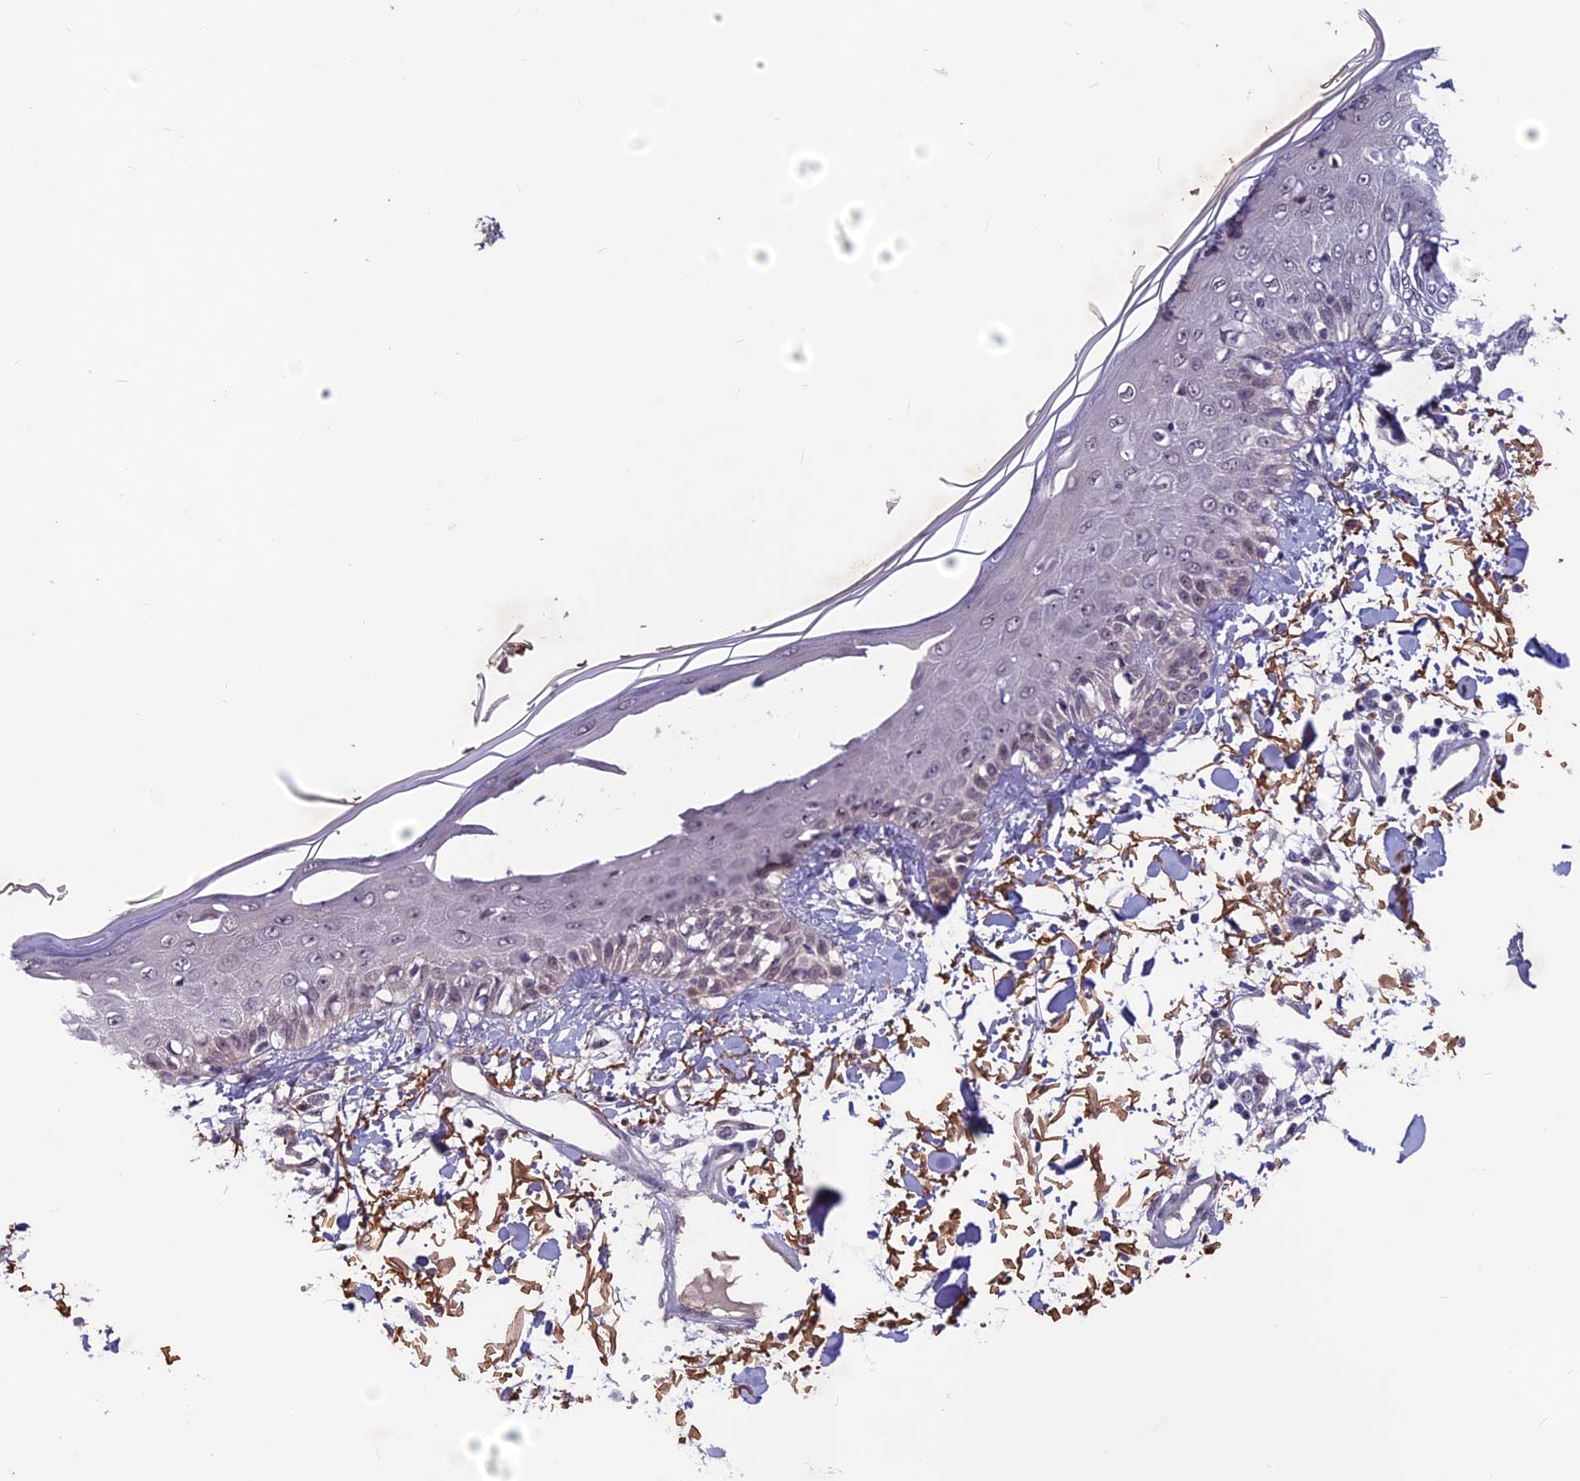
{"staining": {"intensity": "moderate", "quantity": "25%-75%", "location": "cytoplasmic/membranous"}, "tissue": "skin", "cell_type": "Fibroblasts", "image_type": "normal", "snomed": [{"axis": "morphology", "description": "Normal tissue, NOS"}, {"axis": "morphology", "description": "Squamous cell carcinoma, NOS"}, {"axis": "topography", "description": "Skin"}, {"axis": "topography", "description": "Peripheral nerve tissue"}], "caption": "Brown immunohistochemical staining in benign skin exhibits moderate cytoplasmic/membranous positivity in approximately 25%-75% of fibroblasts.", "gene": "FKBPL", "patient": {"sex": "male", "age": 83}}